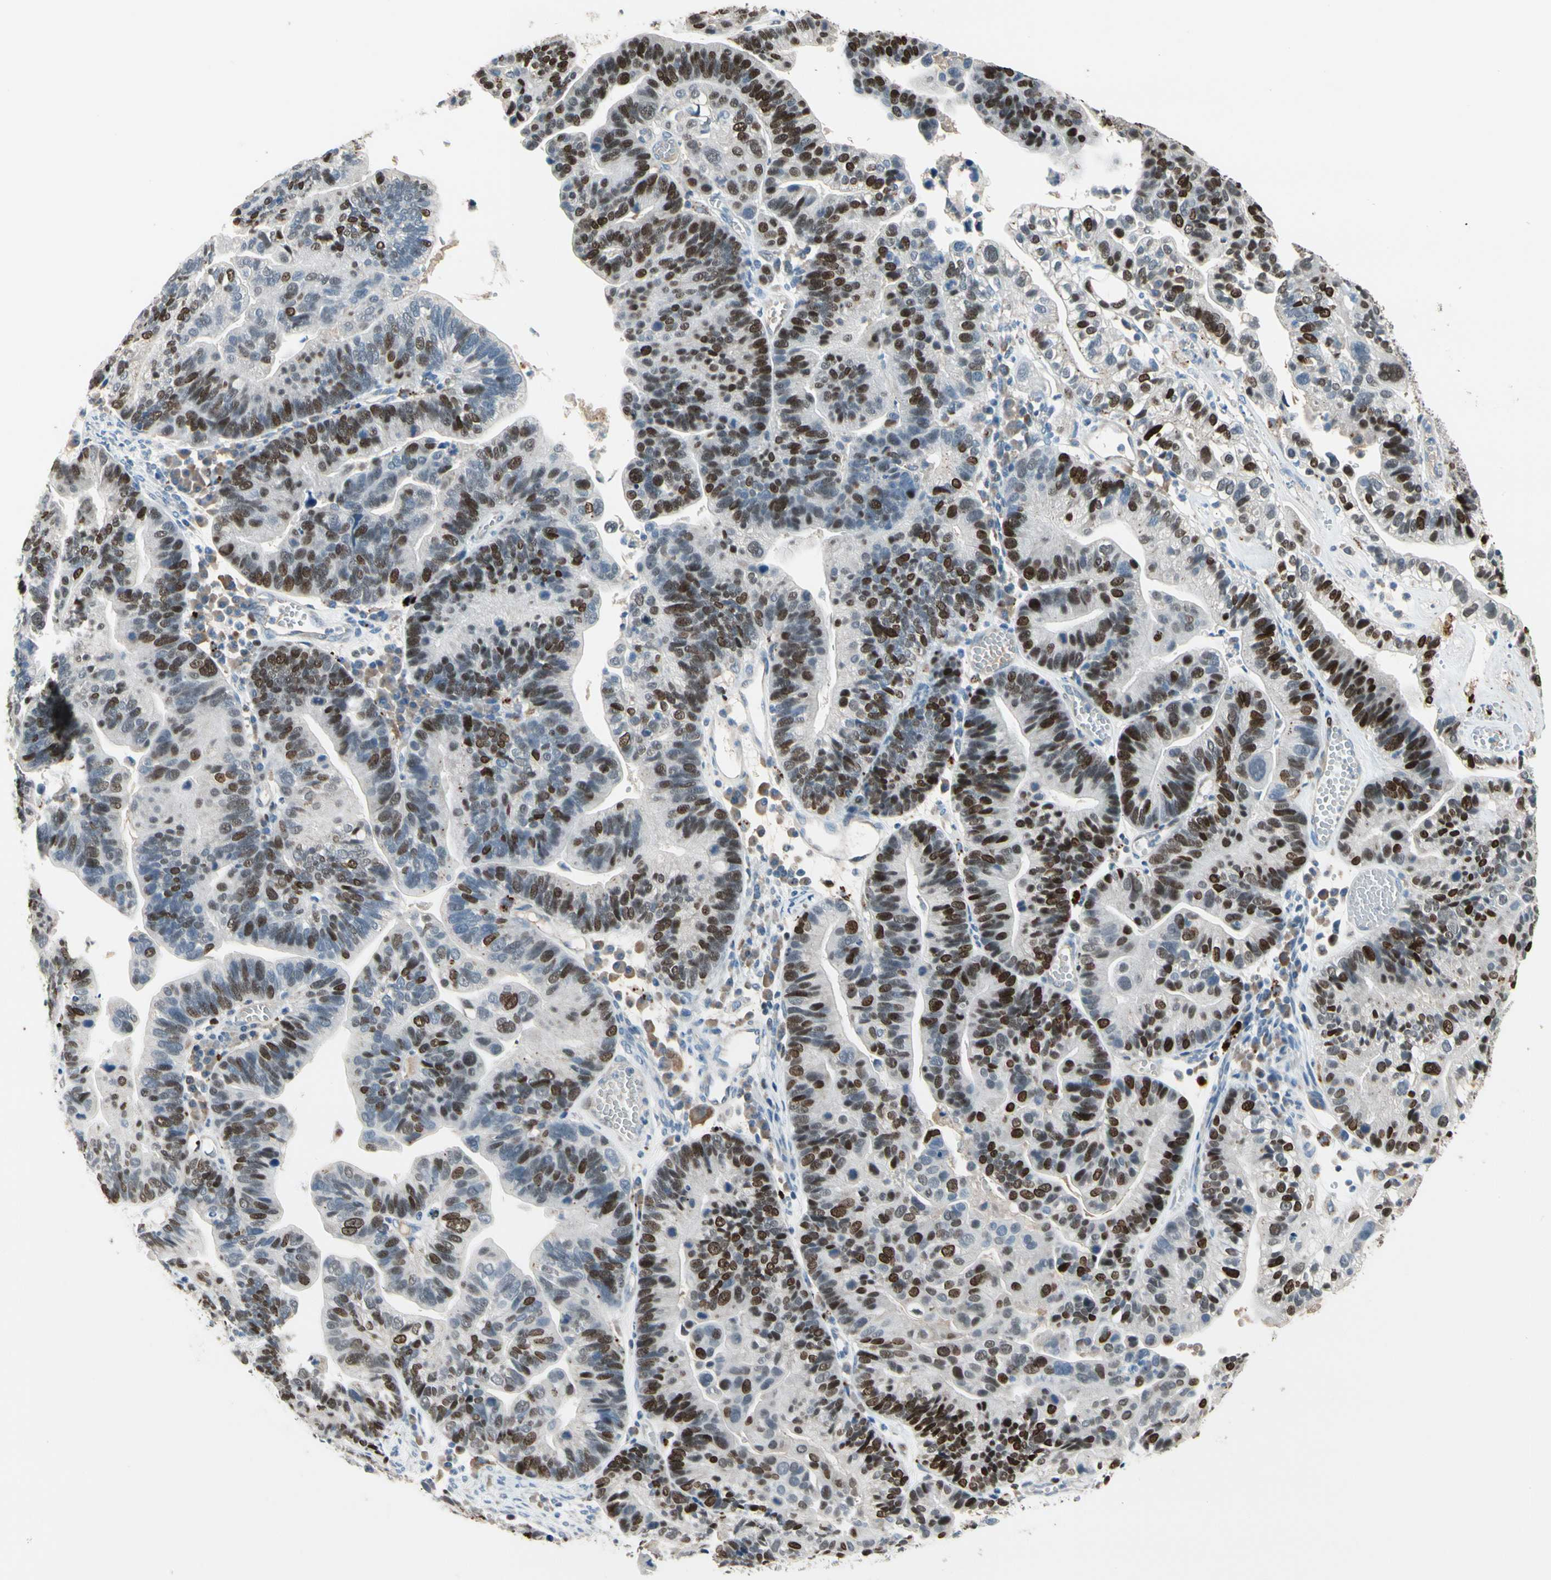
{"staining": {"intensity": "strong", "quantity": "25%-75%", "location": "nuclear"}, "tissue": "ovarian cancer", "cell_type": "Tumor cells", "image_type": "cancer", "snomed": [{"axis": "morphology", "description": "Cystadenocarcinoma, serous, NOS"}, {"axis": "topography", "description": "Ovary"}], "caption": "This histopathology image reveals IHC staining of serous cystadenocarcinoma (ovarian), with high strong nuclear expression in approximately 25%-75% of tumor cells.", "gene": "ZKSCAN4", "patient": {"sex": "female", "age": 56}}